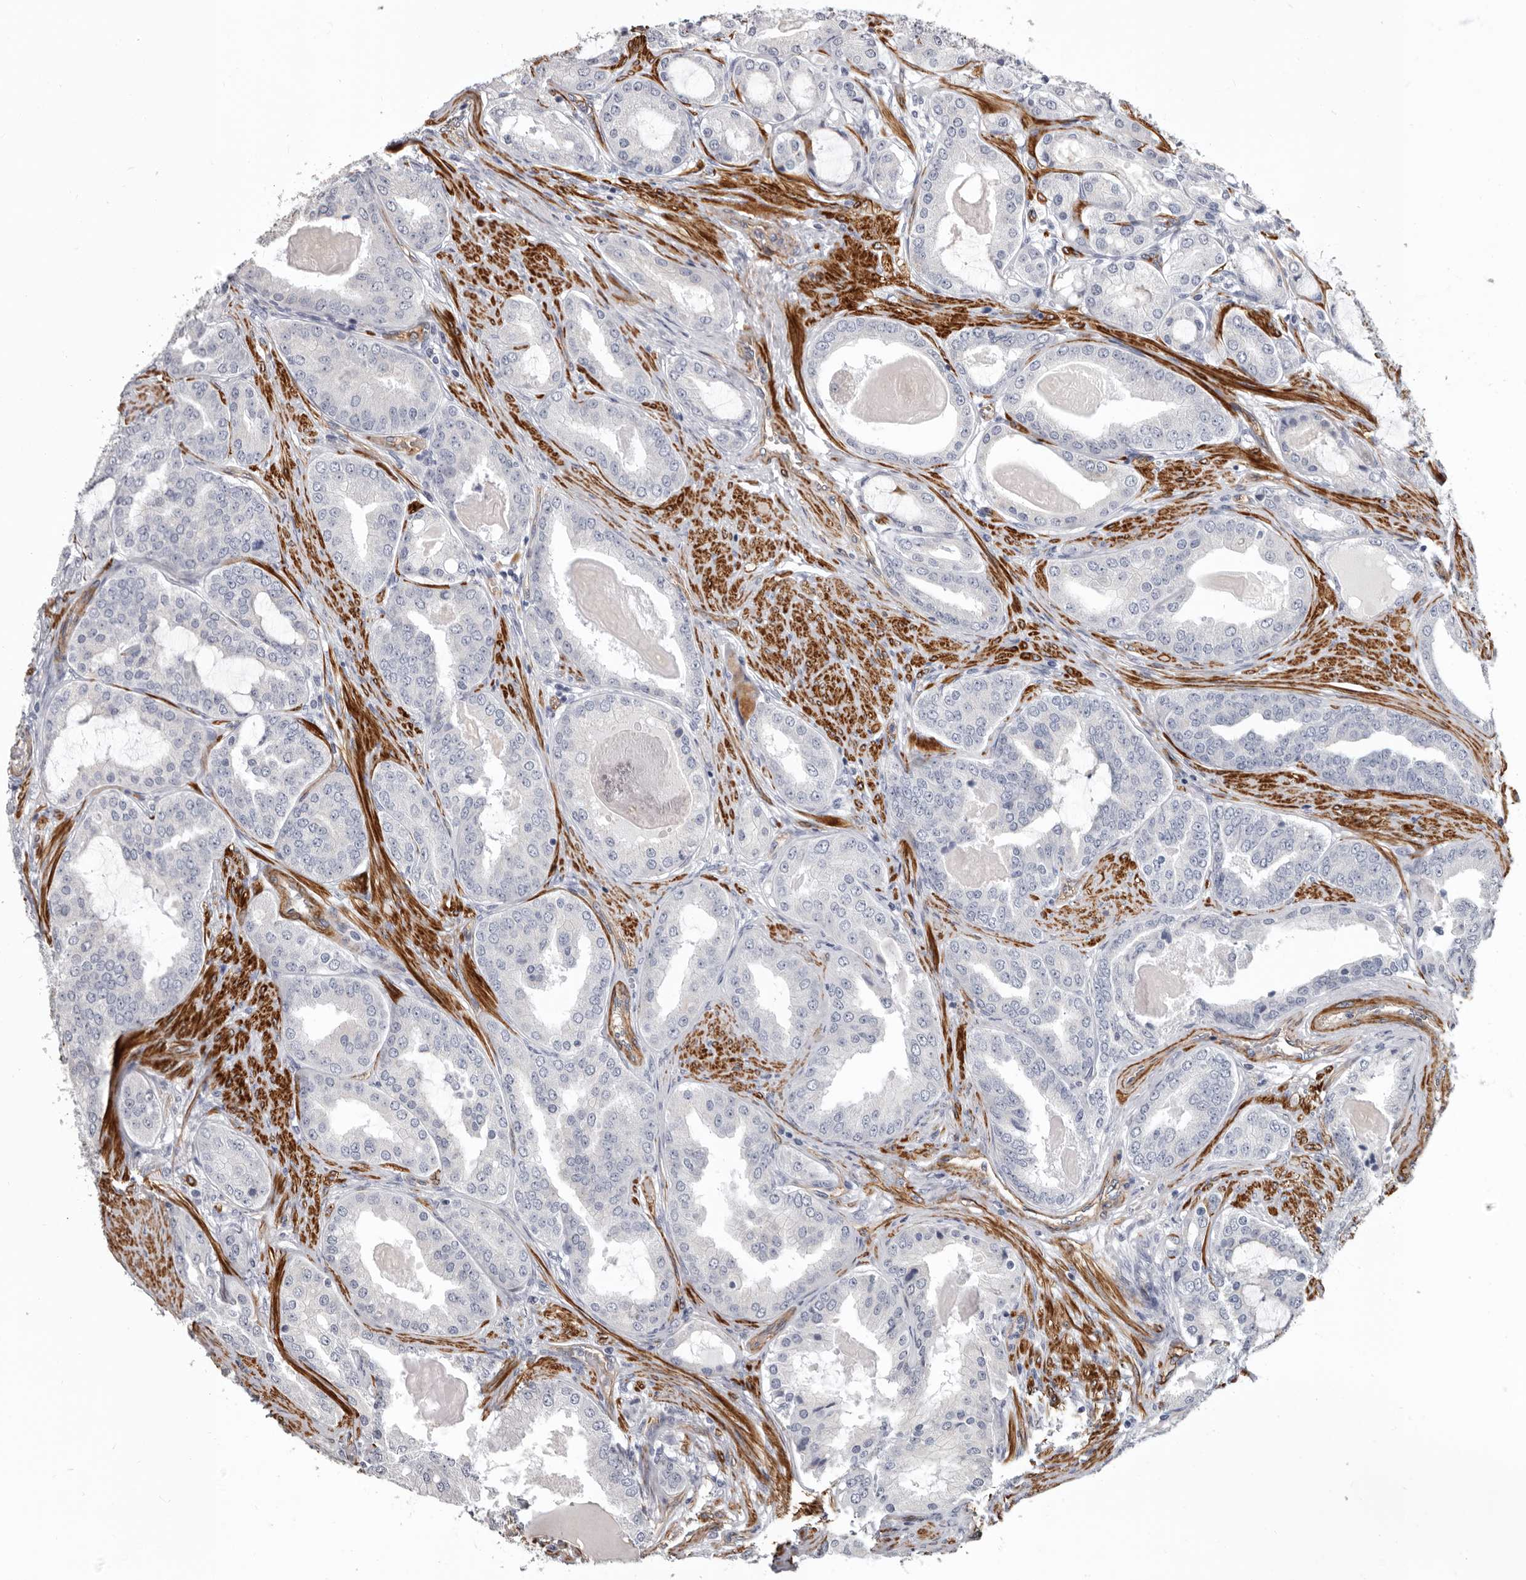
{"staining": {"intensity": "negative", "quantity": "none", "location": "none"}, "tissue": "prostate cancer", "cell_type": "Tumor cells", "image_type": "cancer", "snomed": [{"axis": "morphology", "description": "Adenocarcinoma, High grade"}, {"axis": "topography", "description": "Prostate"}], "caption": "There is no significant expression in tumor cells of prostate cancer (adenocarcinoma (high-grade)).", "gene": "ADGRL4", "patient": {"sex": "male", "age": 60}}